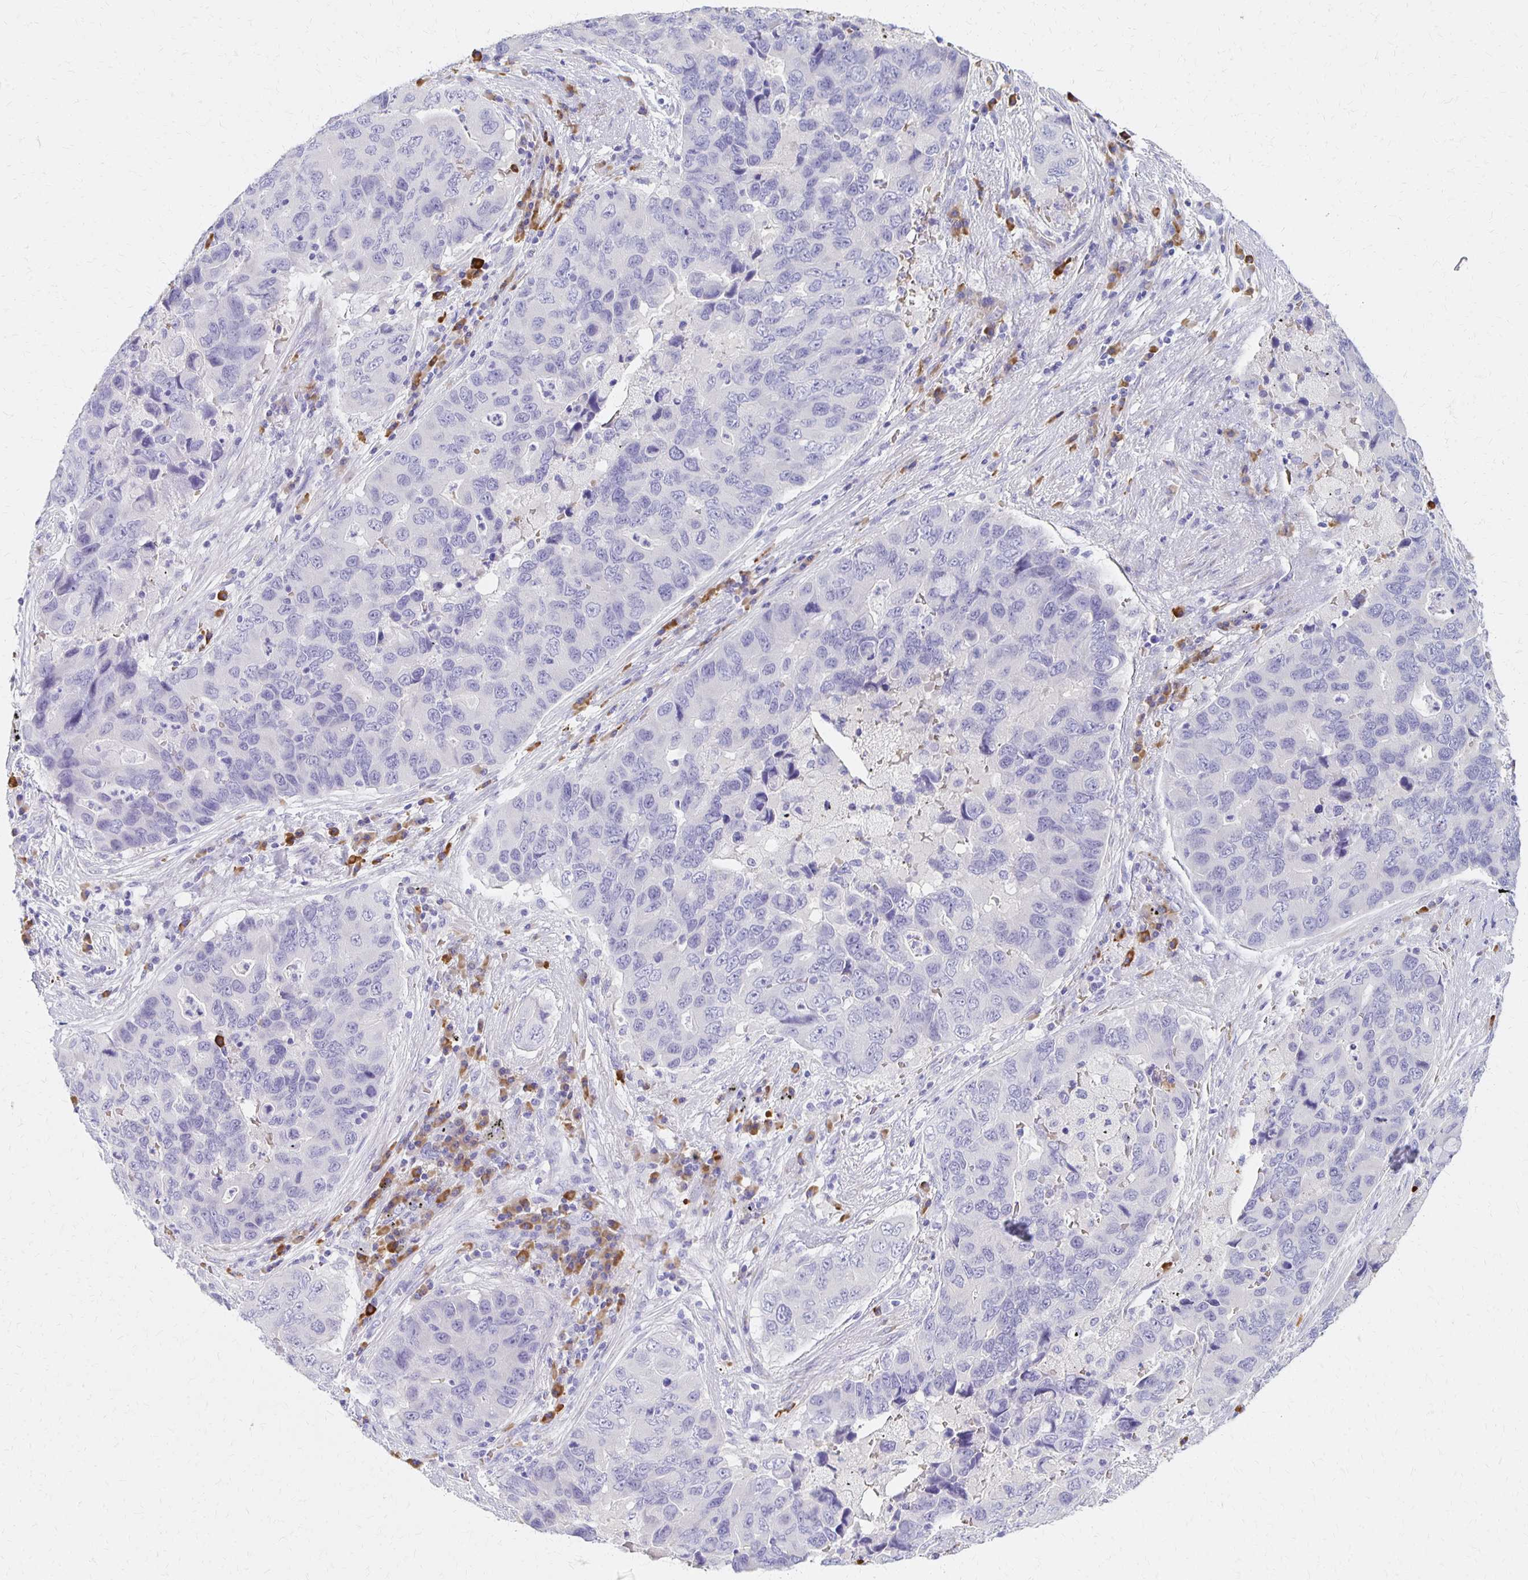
{"staining": {"intensity": "negative", "quantity": "none", "location": "none"}, "tissue": "lung cancer", "cell_type": "Tumor cells", "image_type": "cancer", "snomed": [{"axis": "morphology", "description": "Adenocarcinoma, NOS"}, {"axis": "morphology", "description": "Adenocarcinoma, metastatic, NOS"}, {"axis": "topography", "description": "Lymph node"}, {"axis": "topography", "description": "Lung"}], "caption": "High power microscopy image of an IHC image of lung cancer, revealing no significant positivity in tumor cells.", "gene": "FNTB", "patient": {"sex": "female", "age": 54}}